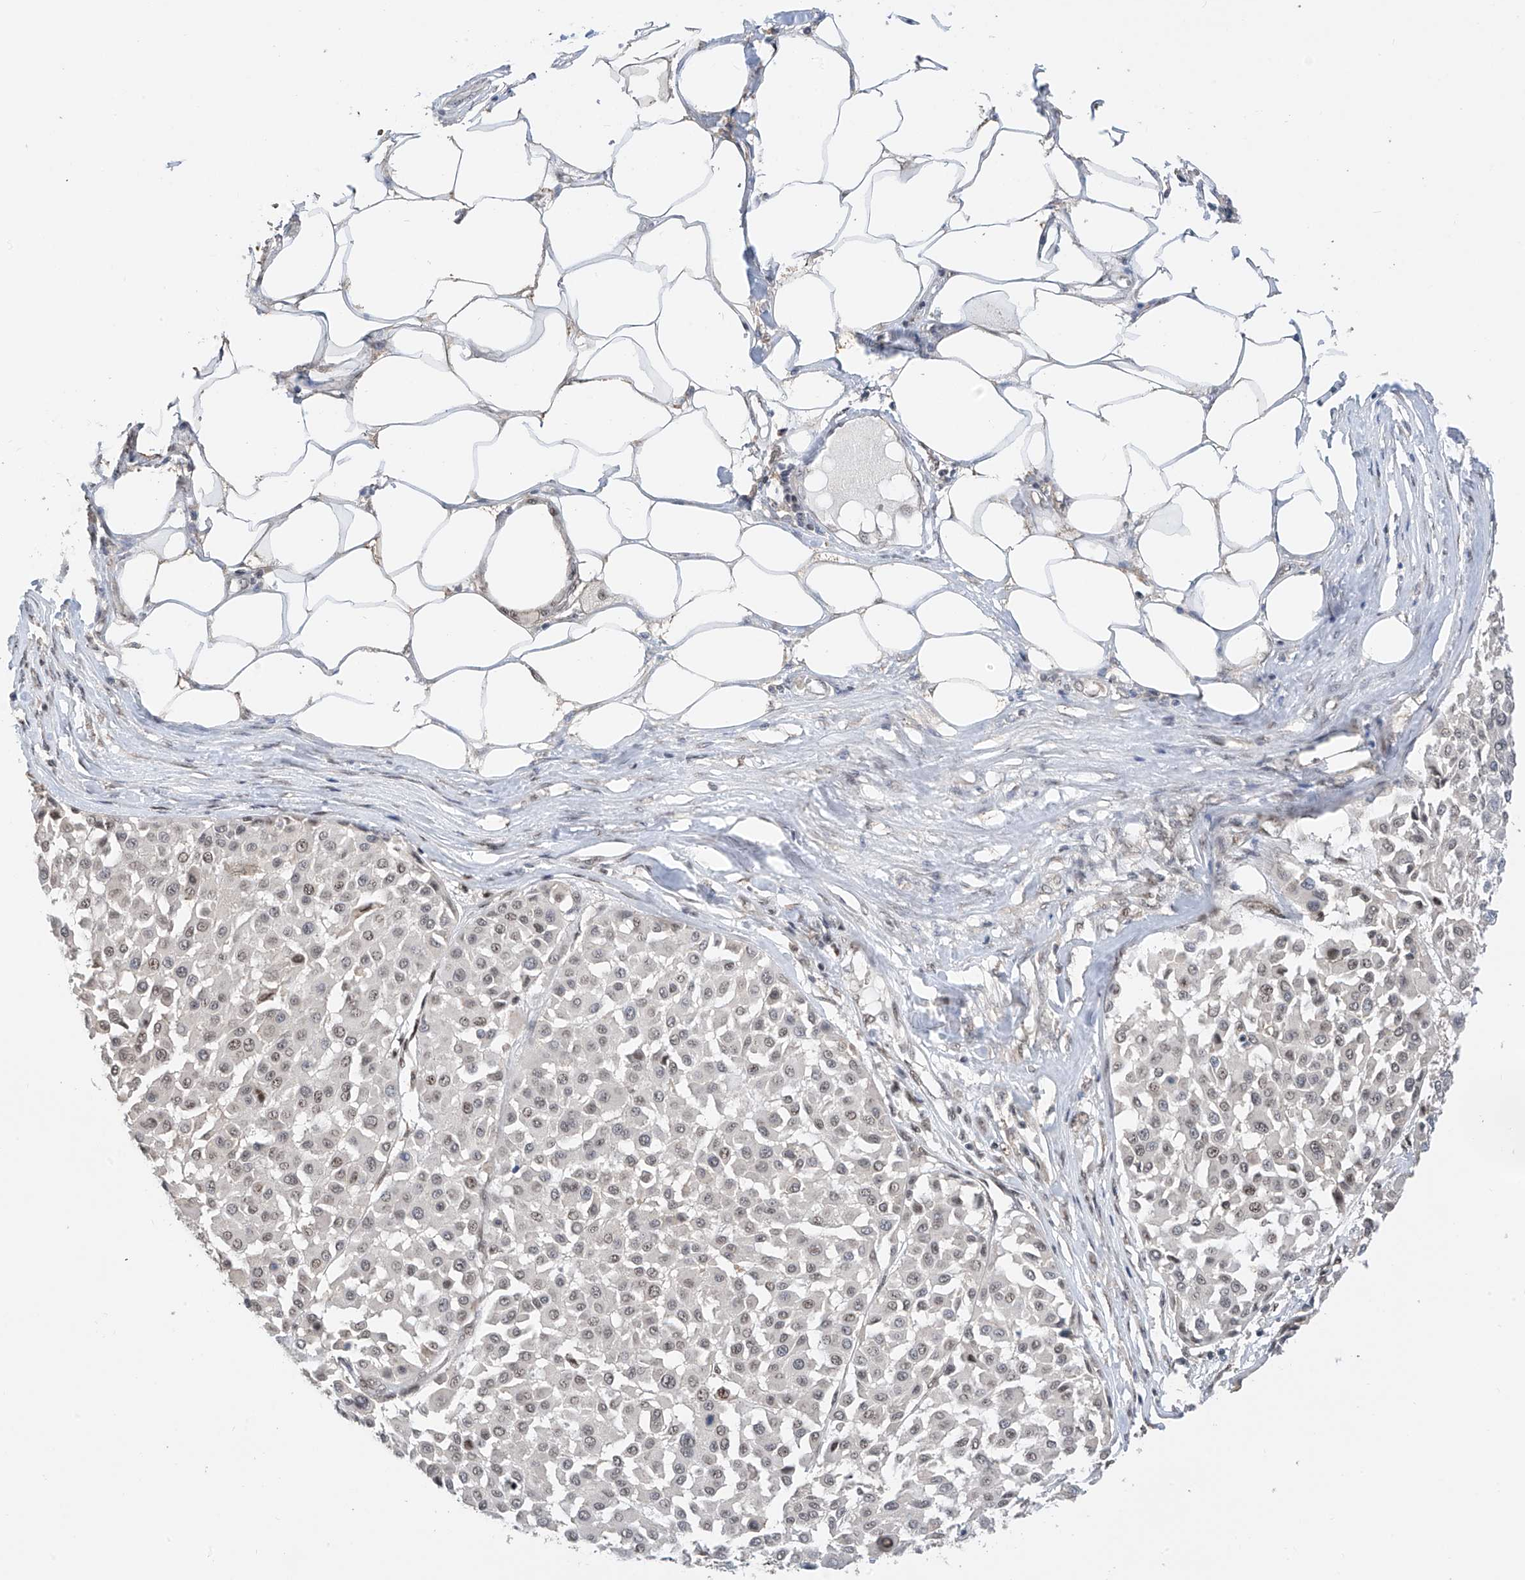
{"staining": {"intensity": "weak", "quantity": "<25%", "location": "nuclear"}, "tissue": "melanoma", "cell_type": "Tumor cells", "image_type": "cancer", "snomed": [{"axis": "morphology", "description": "Malignant melanoma, Metastatic site"}, {"axis": "topography", "description": "Soft tissue"}], "caption": "Tumor cells are negative for protein expression in human melanoma. (DAB (3,3'-diaminobenzidine) immunohistochemistry with hematoxylin counter stain).", "gene": "C1orf131", "patient": {"sex": "male", "age": 41}}